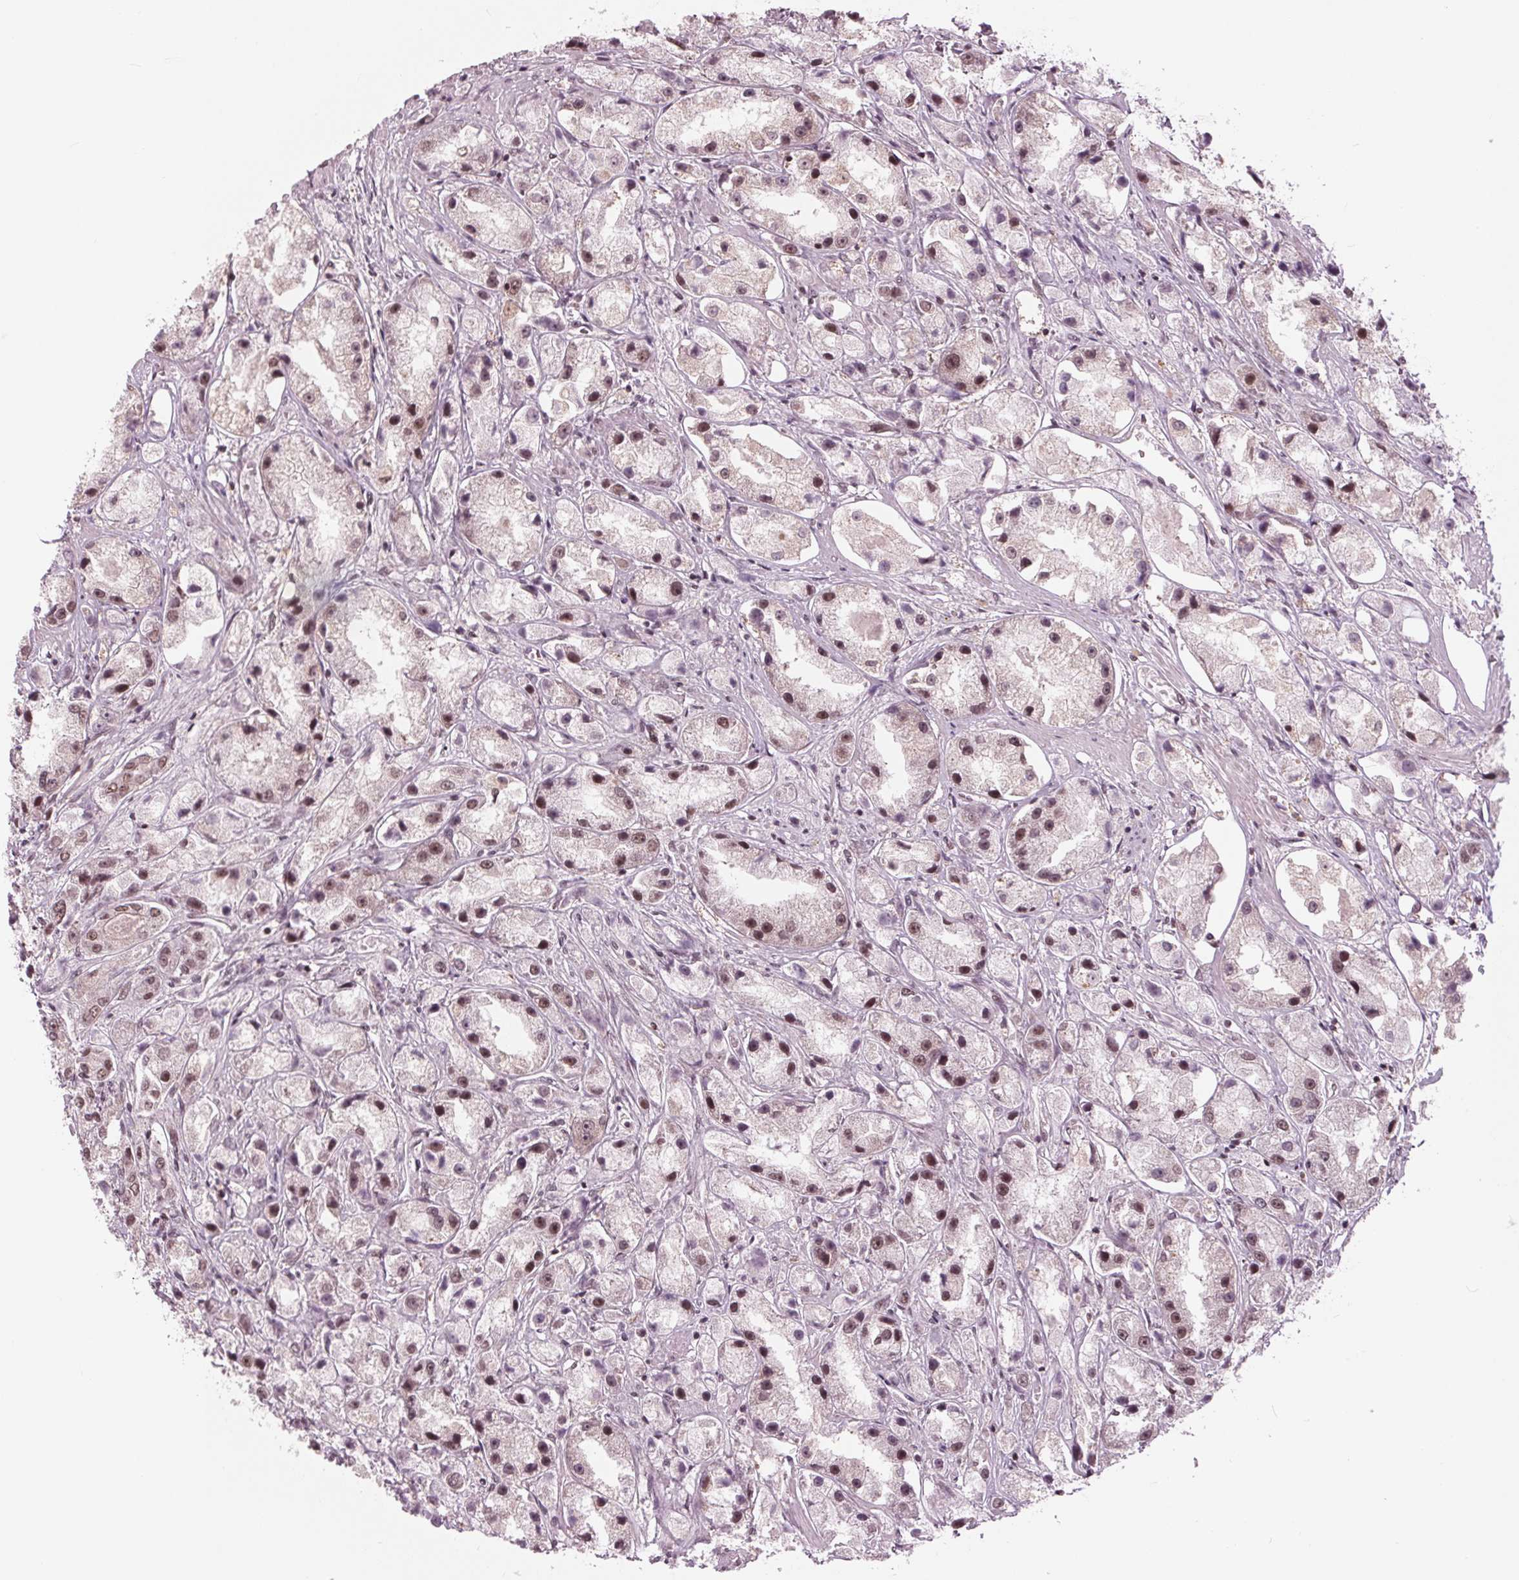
{"staining": {"intensity": "weak", "quantity": ">75%", "location": "nuclear"}, "tissue": "prostate cancer", "cell_type": "Tumor cells", "image_type": "cancer", "snomed": [{"axis": "morphology", "description": "Adenocarcinoma, High grade"}, {"axis": "topography", "description": "Prostate"}], "caption": "The photomicrograph shows immunohistochemical staining of prostate cancer (high-grade adenocarcinoma). There is weak nuclear expression is identified in approximately >75% of tumor cells.", "gene": "LSM2", "patient": {"sex": "male", "age": 67}}